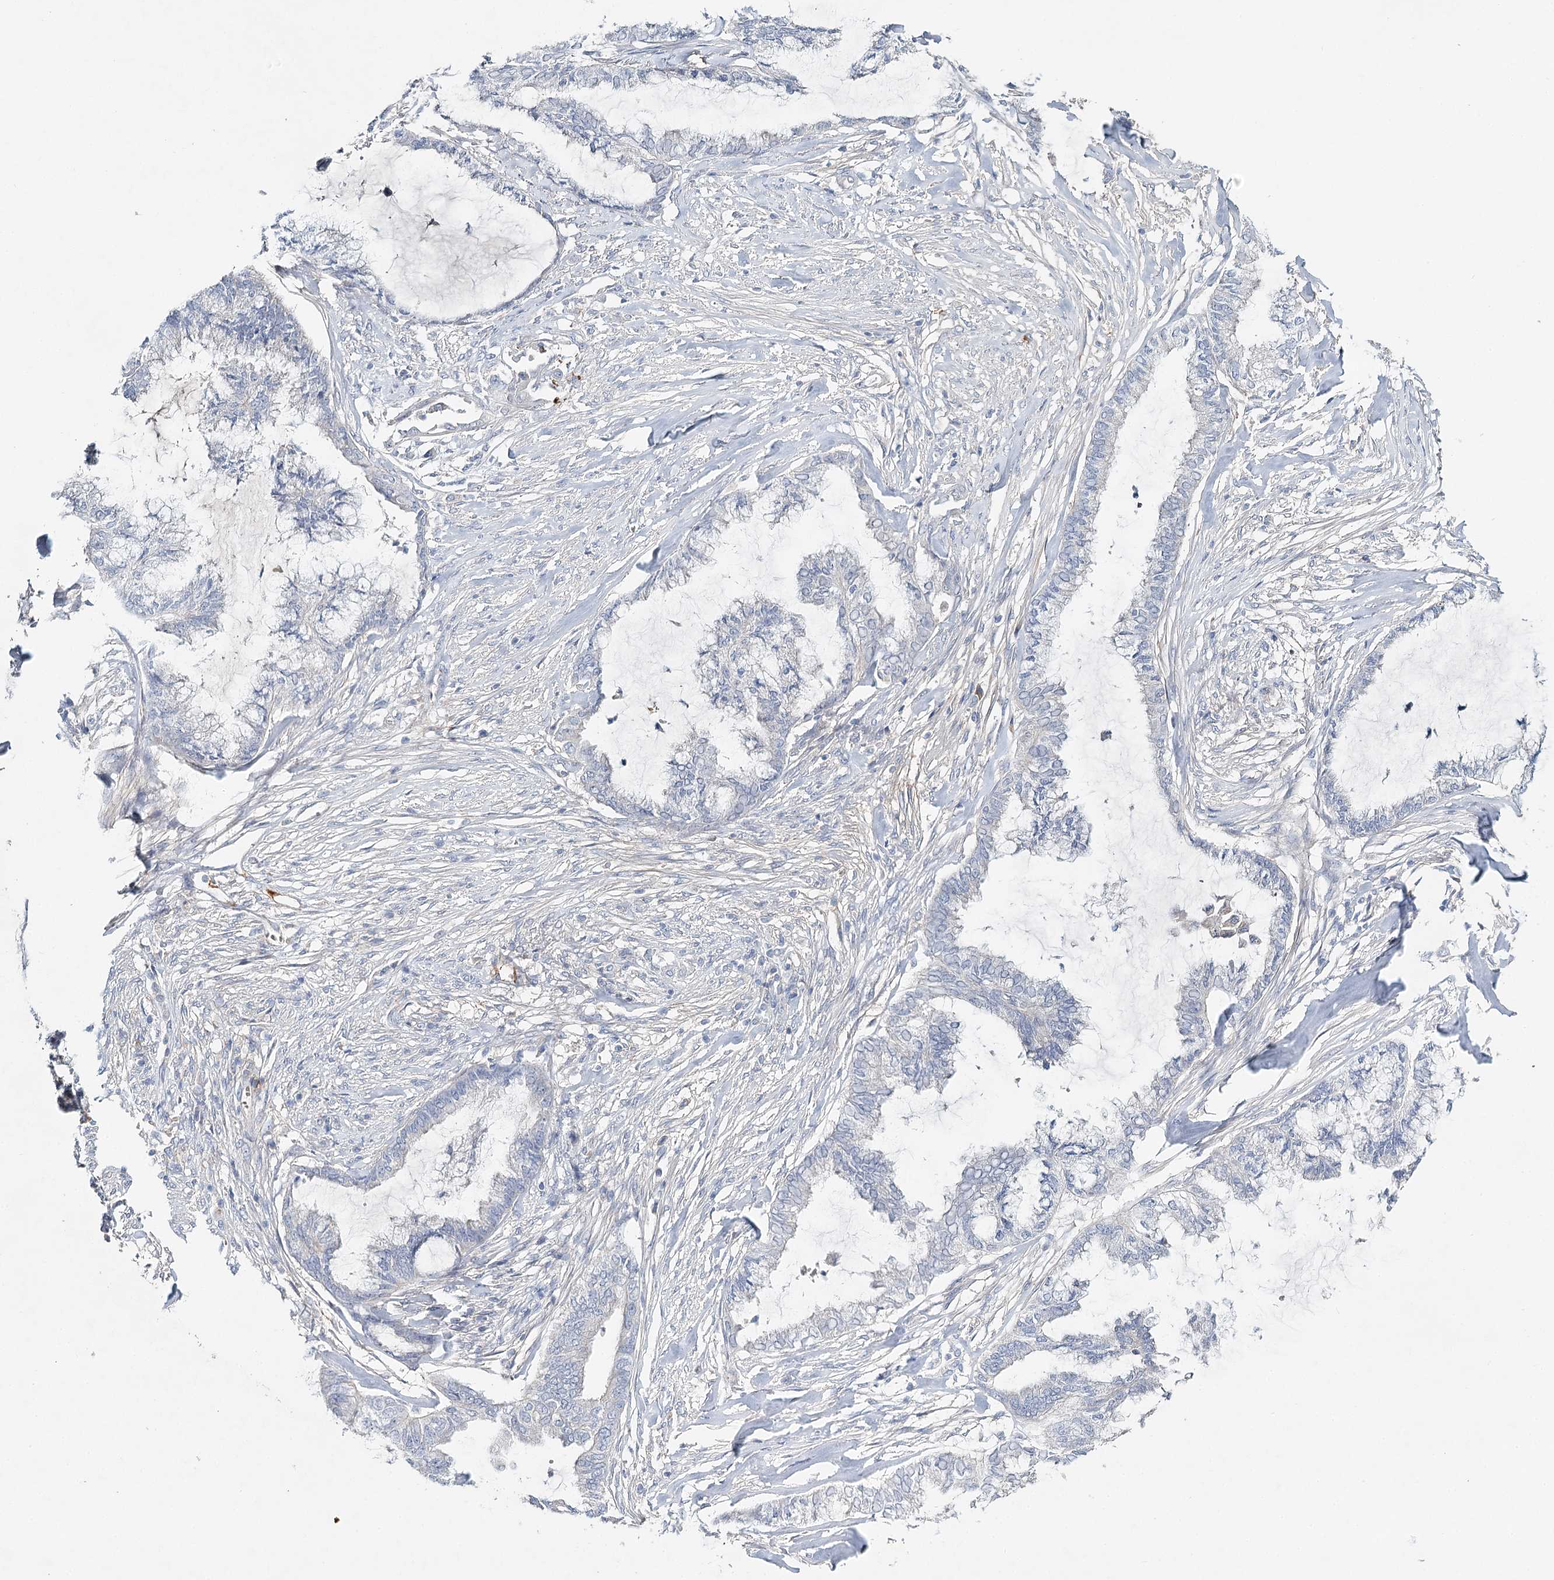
{"staining": {"intensity": "negative", "quantity": "none", "location": "none"}, "tissue": "endometrial cancer", "cell_type": "Tumor cells", "image_type": "cancer", "snomed": [{"axis": "morphology", "description": "Adenocarcinoma, NOS"}, {"axis": "topography", "description": "Endometrium"}], "caption": "Immunohistochemistry (IHC) of human endometrial cancer (adenocarcinoma) exhibits no staining in tumor cells.", "gene": "ALKBH8", "patient": {"sex": "female", "age": 86}}